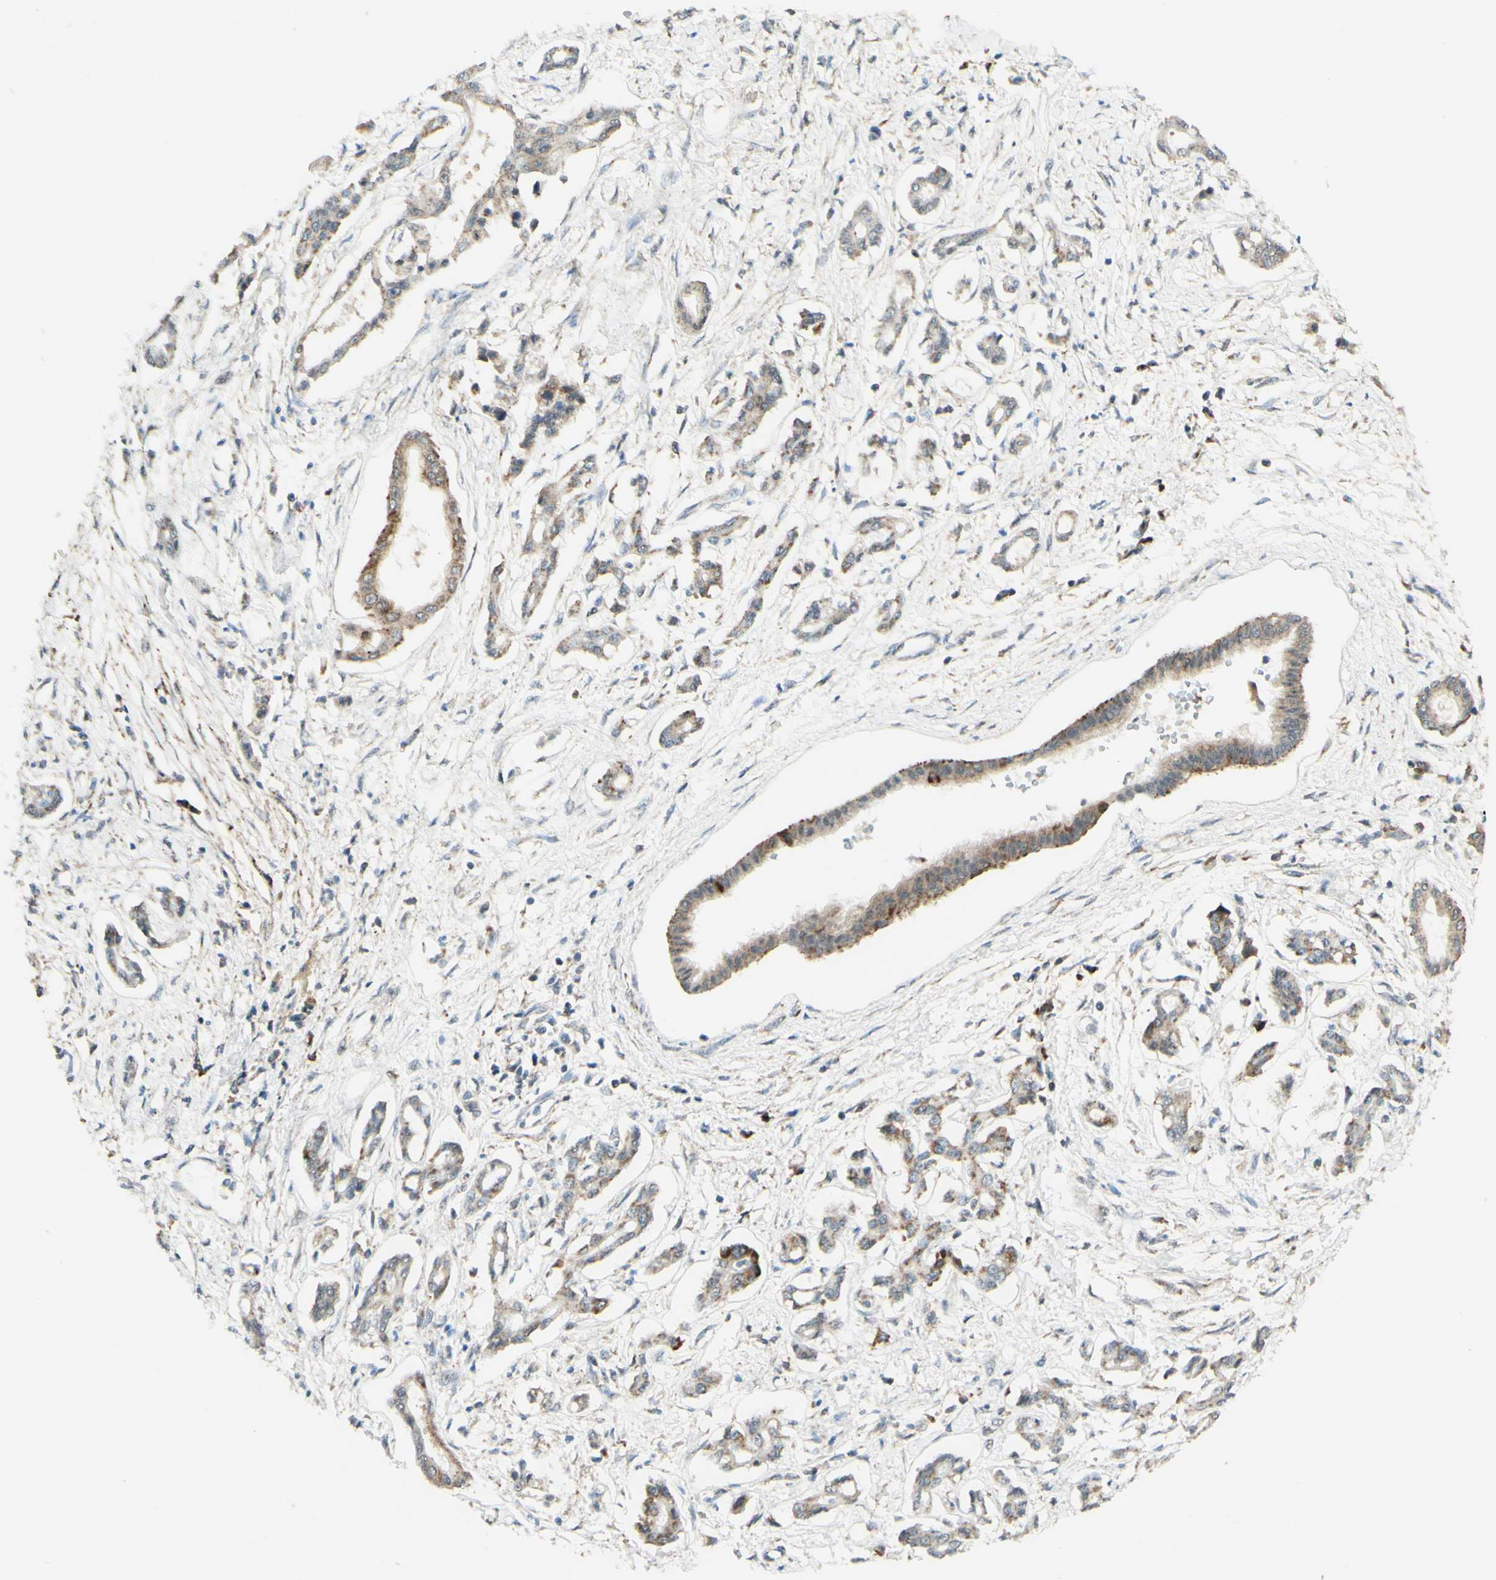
{"staining": {"intensity": "weak", "quantity": ">75%", "location": "cytoplasmic/membranous"}, "tissue": "pancreatic cancer", "cell_type": "Tumor cells", "image_type": "cancer", "snomed": [{"axis": "morphology", "description": "Adenocarcinoma, NOS"}, {"axis": "topography", "description": "Pancreas"}], "caption": "Brown immunohistochemical staining in human pancreatic cancer (adenocarcinoma) shows weak cytoplasmic/membranous staining in approximately >75% of tumor cells.", "gene": "DHRS3", "patient": {"sex": "male", "age": 56}}